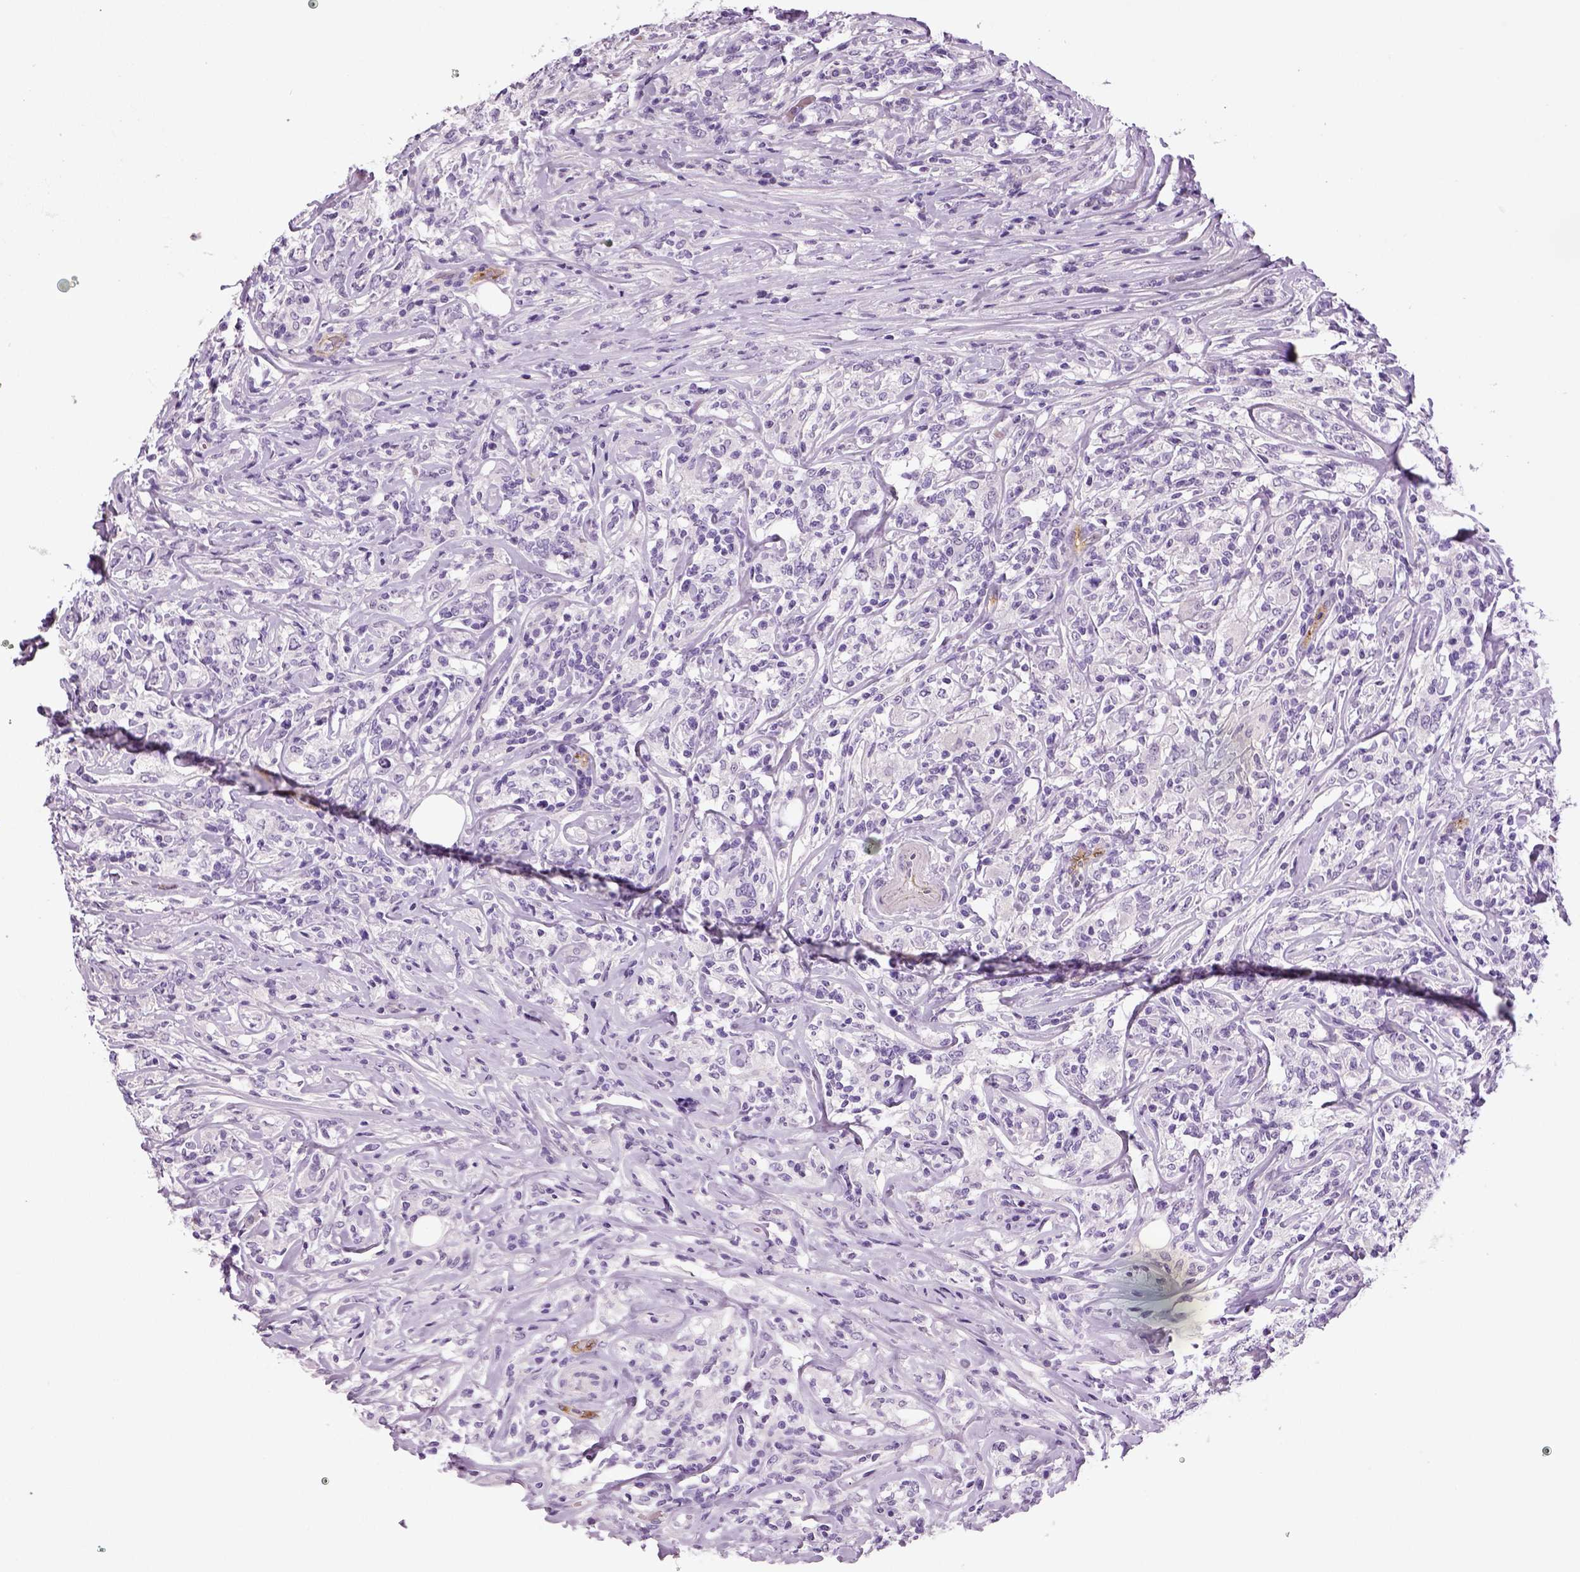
{"staining": {"intensity": "negative", "quantity": "none", "location": "none"}, "tissue": "lymphoma", "cell_type": "Tumor cells", "image_type": "cancer", "snomed": [{"axis": "morphology", "description": "Malignant lymphoma, non-Hodgkin's type, High grade"}, {"axis": "topography", "description": "Lymph node"}], "caption": "Tumor cells show no significant protein positivity in high-grade malignant lymphoma, non-Hodgkin's type. (DAB (3,3'-diaminobenzidine) IHC with hematoxylin counter stain).", "gene": "TSPAN7", "patient": {"sex": "female", "age": 84}}